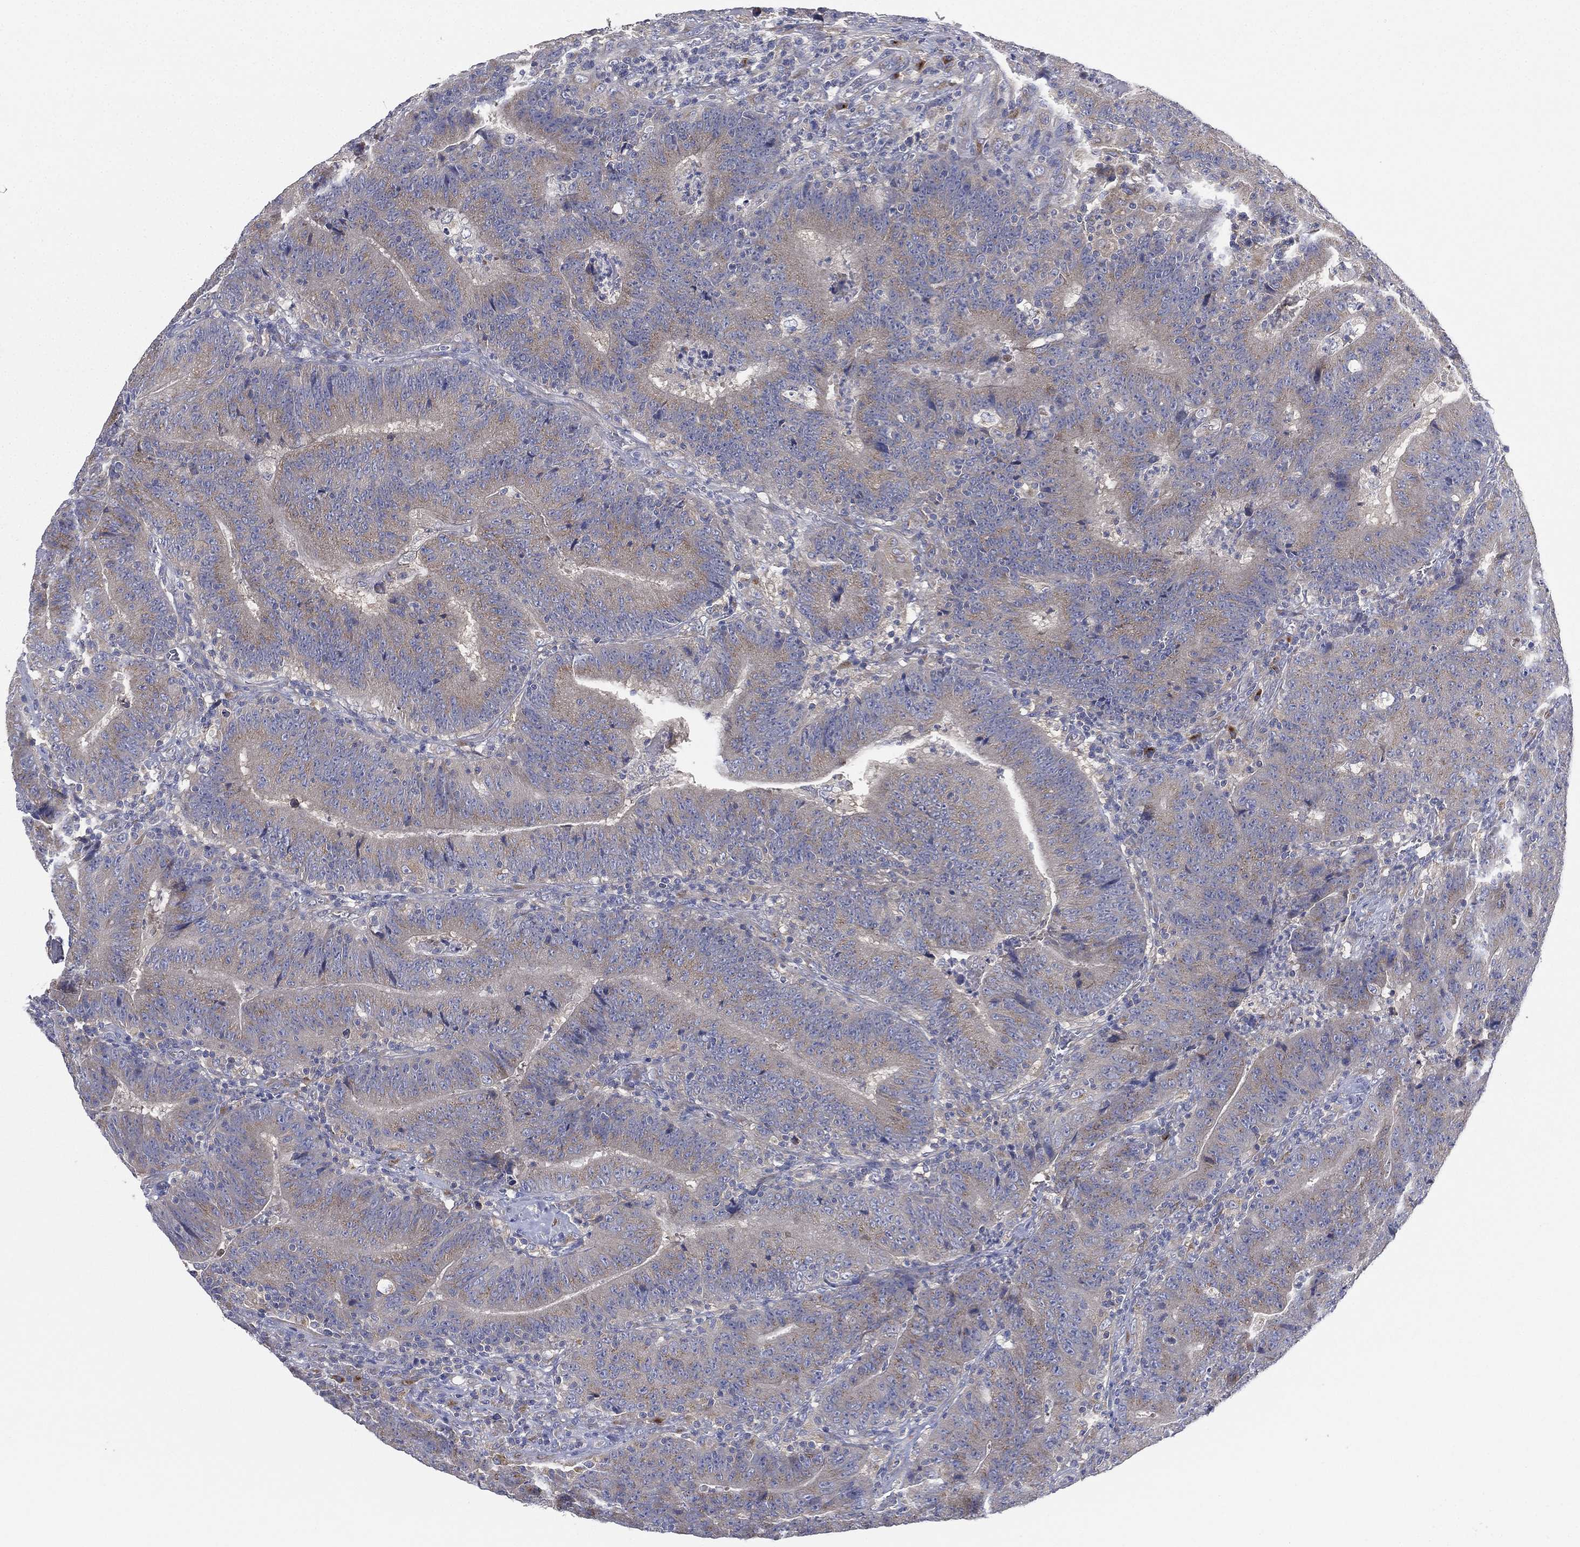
{"staining": {"intensity": "weak", "quantity": "25%-75%", "location": "cytoplasmic/membranous"}, "tissue": "colorectal cancer", "cell_type": "Tumor cells", "image_type": "cancer", "snomed": [{"axis": "morphology", "description": "Adenocarcinoma, NOS"}, {"axis": "topography", "description": "Colon"}], "caption": "IHC image of human colorectal adenocarcinoma stained for a protein (brown), which displays low levels of weak cytoplasmic/membranous expression in about 25%-75% of tumor cells.", "gene": "ATP8A2", "patient": {"sex": "female", "age": 75}}